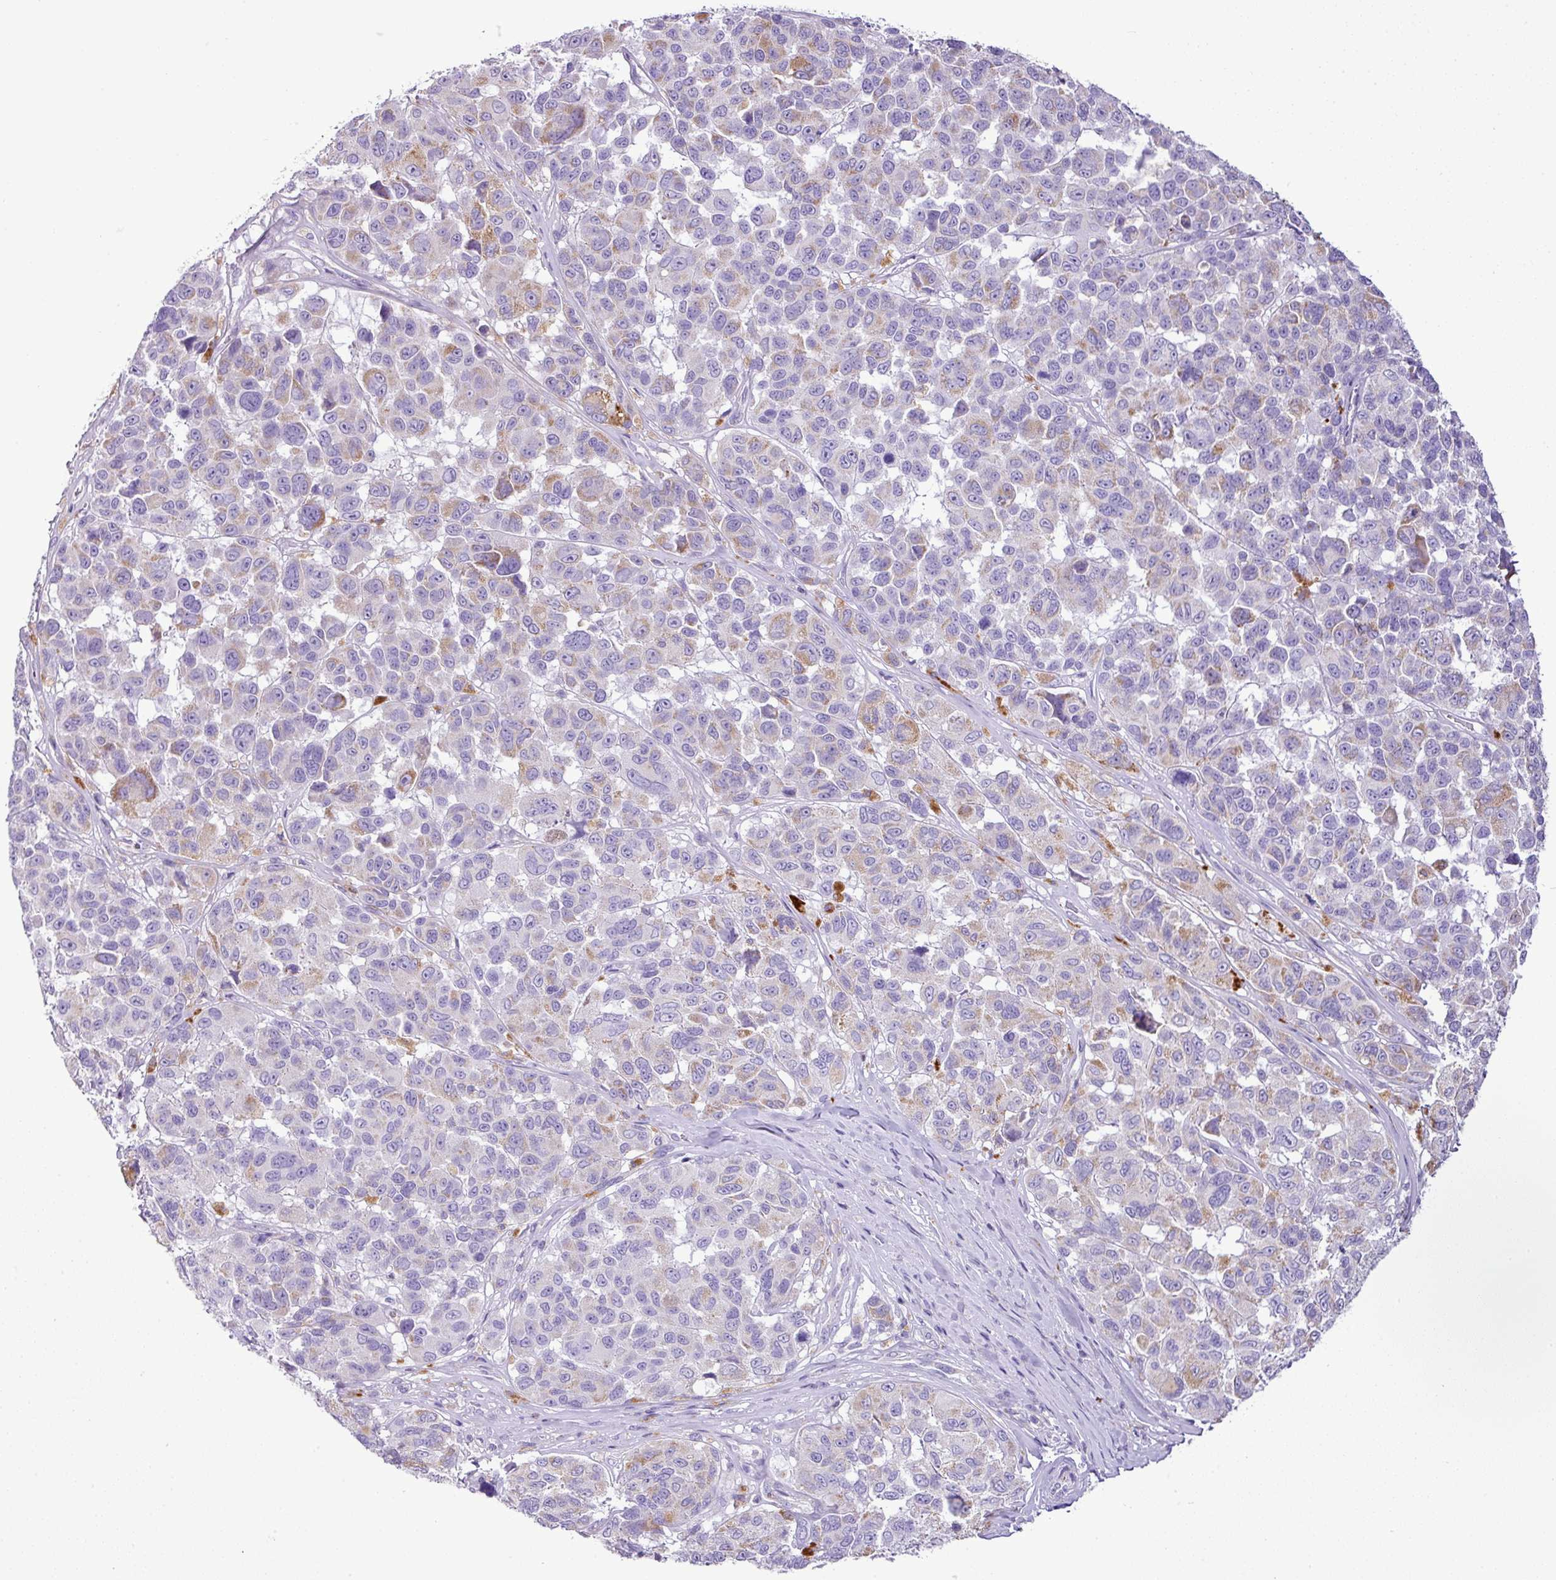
{"staining": {"intensity": "moderate", "quantity": "<25%", "location": "cytoplasmic/membranous"}, "tissue": "melanoma", "cell_type": "Tumor cells", "image_type": "cancer", "snomed": [{"axis": "morphology", "description": "Malignant melanoma, NOS"}, {"axis": "topography", "description": "Skin"}], "caption": "IHC (DAB (3,3'-diaminobenzidine)) staining of melanoma demonstrates moderate cytoplasmic/membranous protein positivity in approximately <25% of tumor cells.", "gene": "PGAP4", "patient": {"sex": "female", "age": 66}}